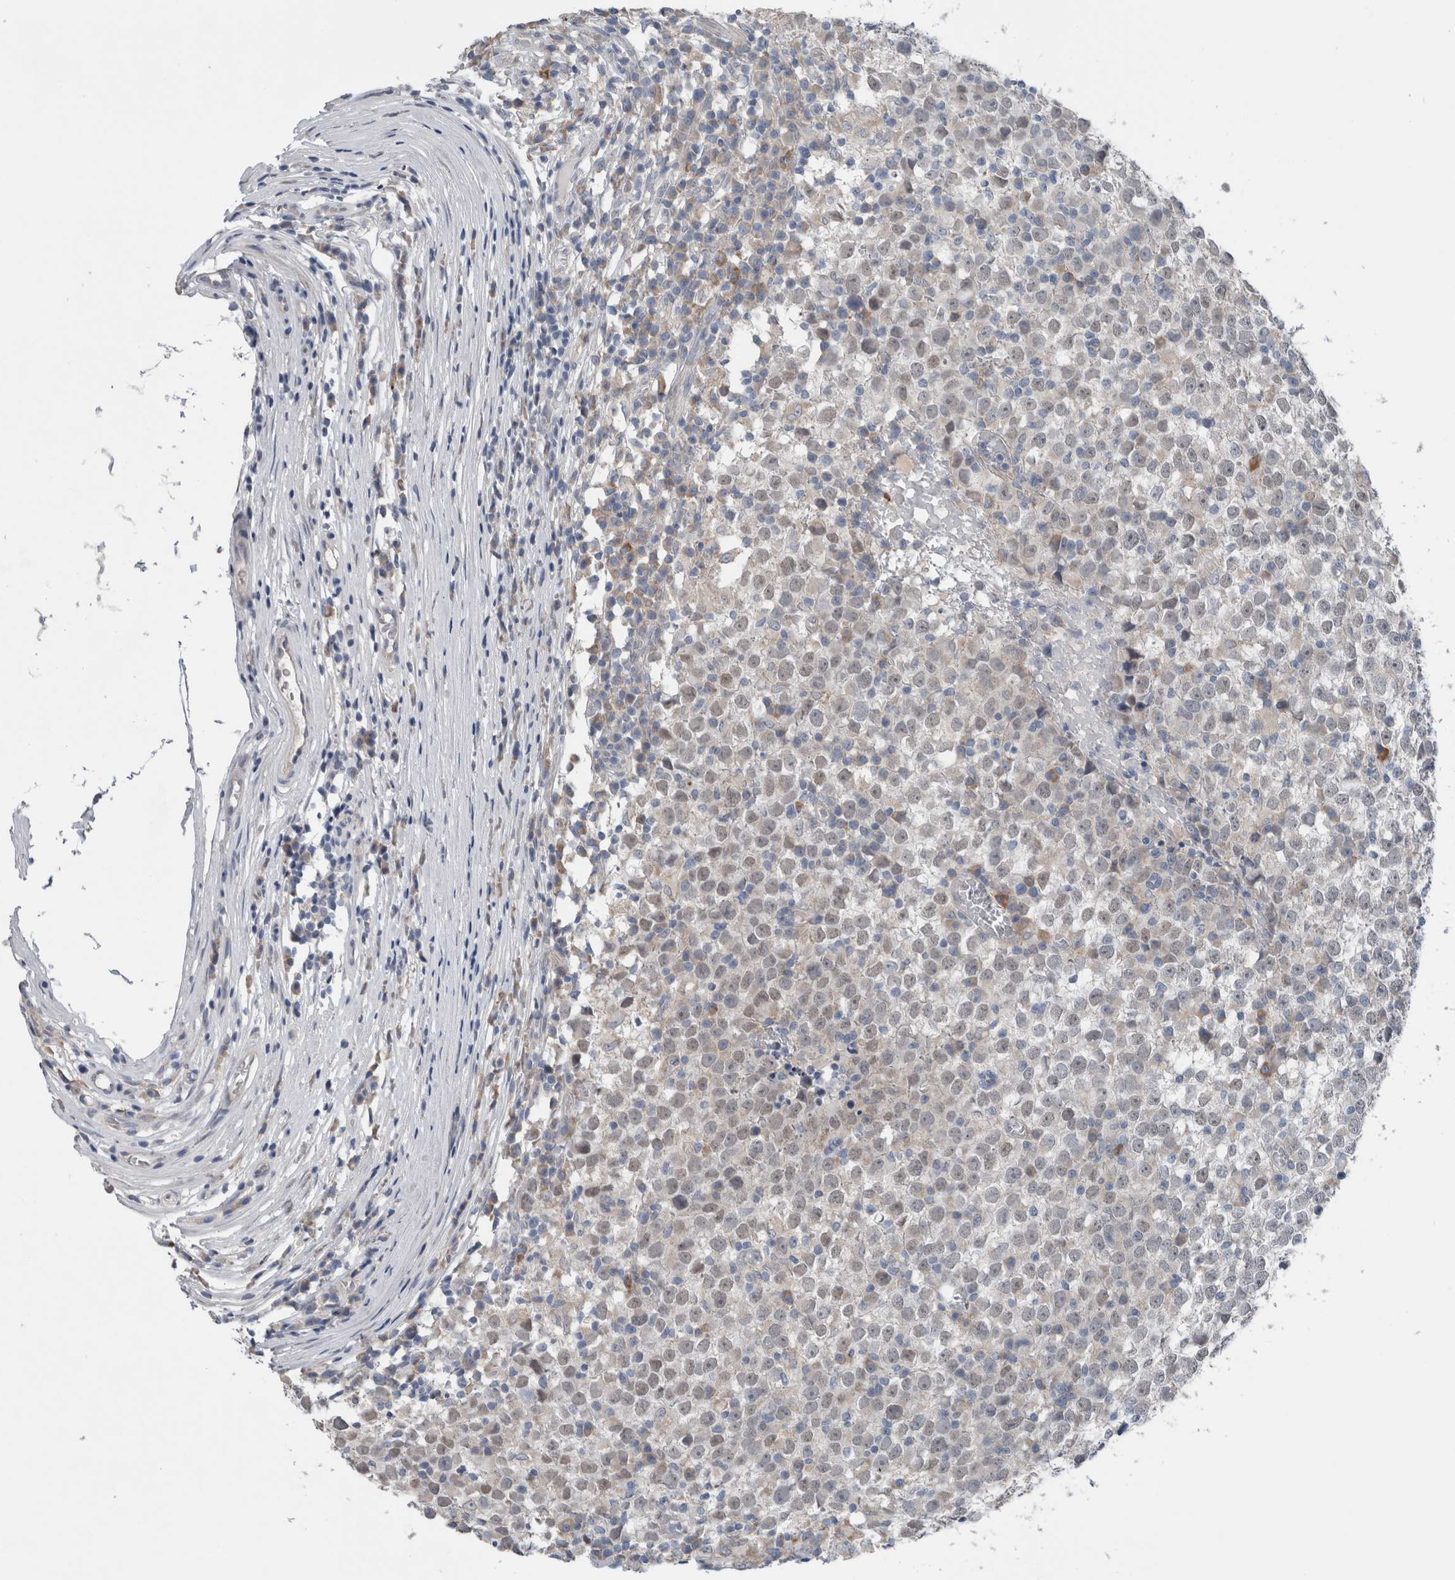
{"staining": {"intensity": "negative", "quantity": "none", "location": "none"}, "tissue": "testis cancer", "cell_type": "Tumor cells", "image_type": "cancer", "snomed": [{"axis": "morphology", "description": "Seminoma, NOS"}, {"axis": "topography", "description": "Testis"}], "caption": "This is an IHC micrograph of testis cancer (seminoma). There is no positivity in tumor cells.", "gene": "CRNN", "patient": {"sex": "male", "age": 65}}